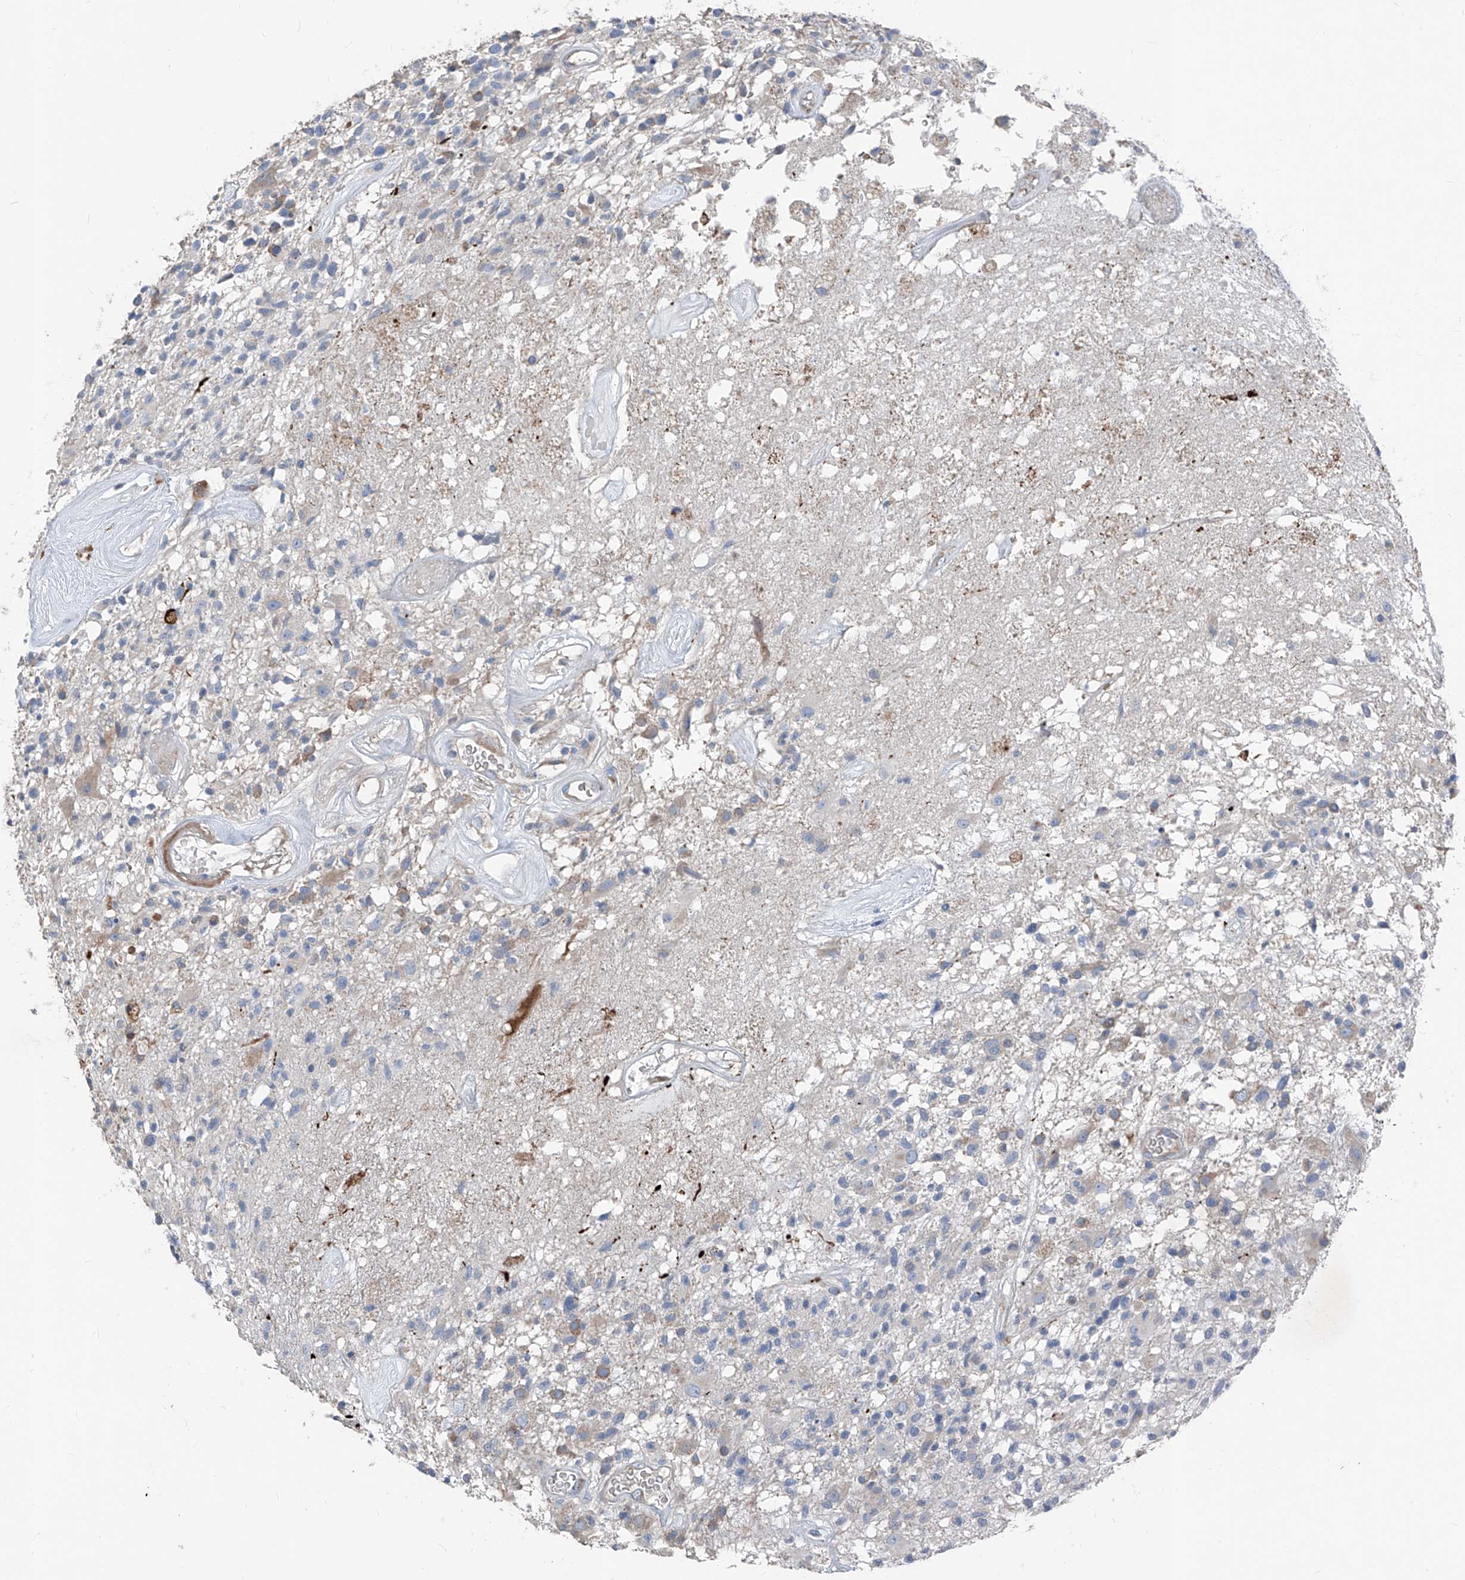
{"staining": {"intensity": "negative", "quantity": "none", "location": "none"}, "tissue": "glioma", "cell_type": "Tumor cells", "image_type": "cancer", "snomed": [{"axis": "morphology", "description": "Glioma, malignant, High grade"}, {"axis": "morphology", "description": "Glioblastoma, NOS"}, {"axis": "topography", "description": "Brain"}], "caption": "DAB (3,3'-diaminobenzidine) immunohistochemical staining of glioblastoma demonstrates no significant expression in tumor cells.", "gene": "IFI27", "patient": {"sex": "male", "age": 60}}